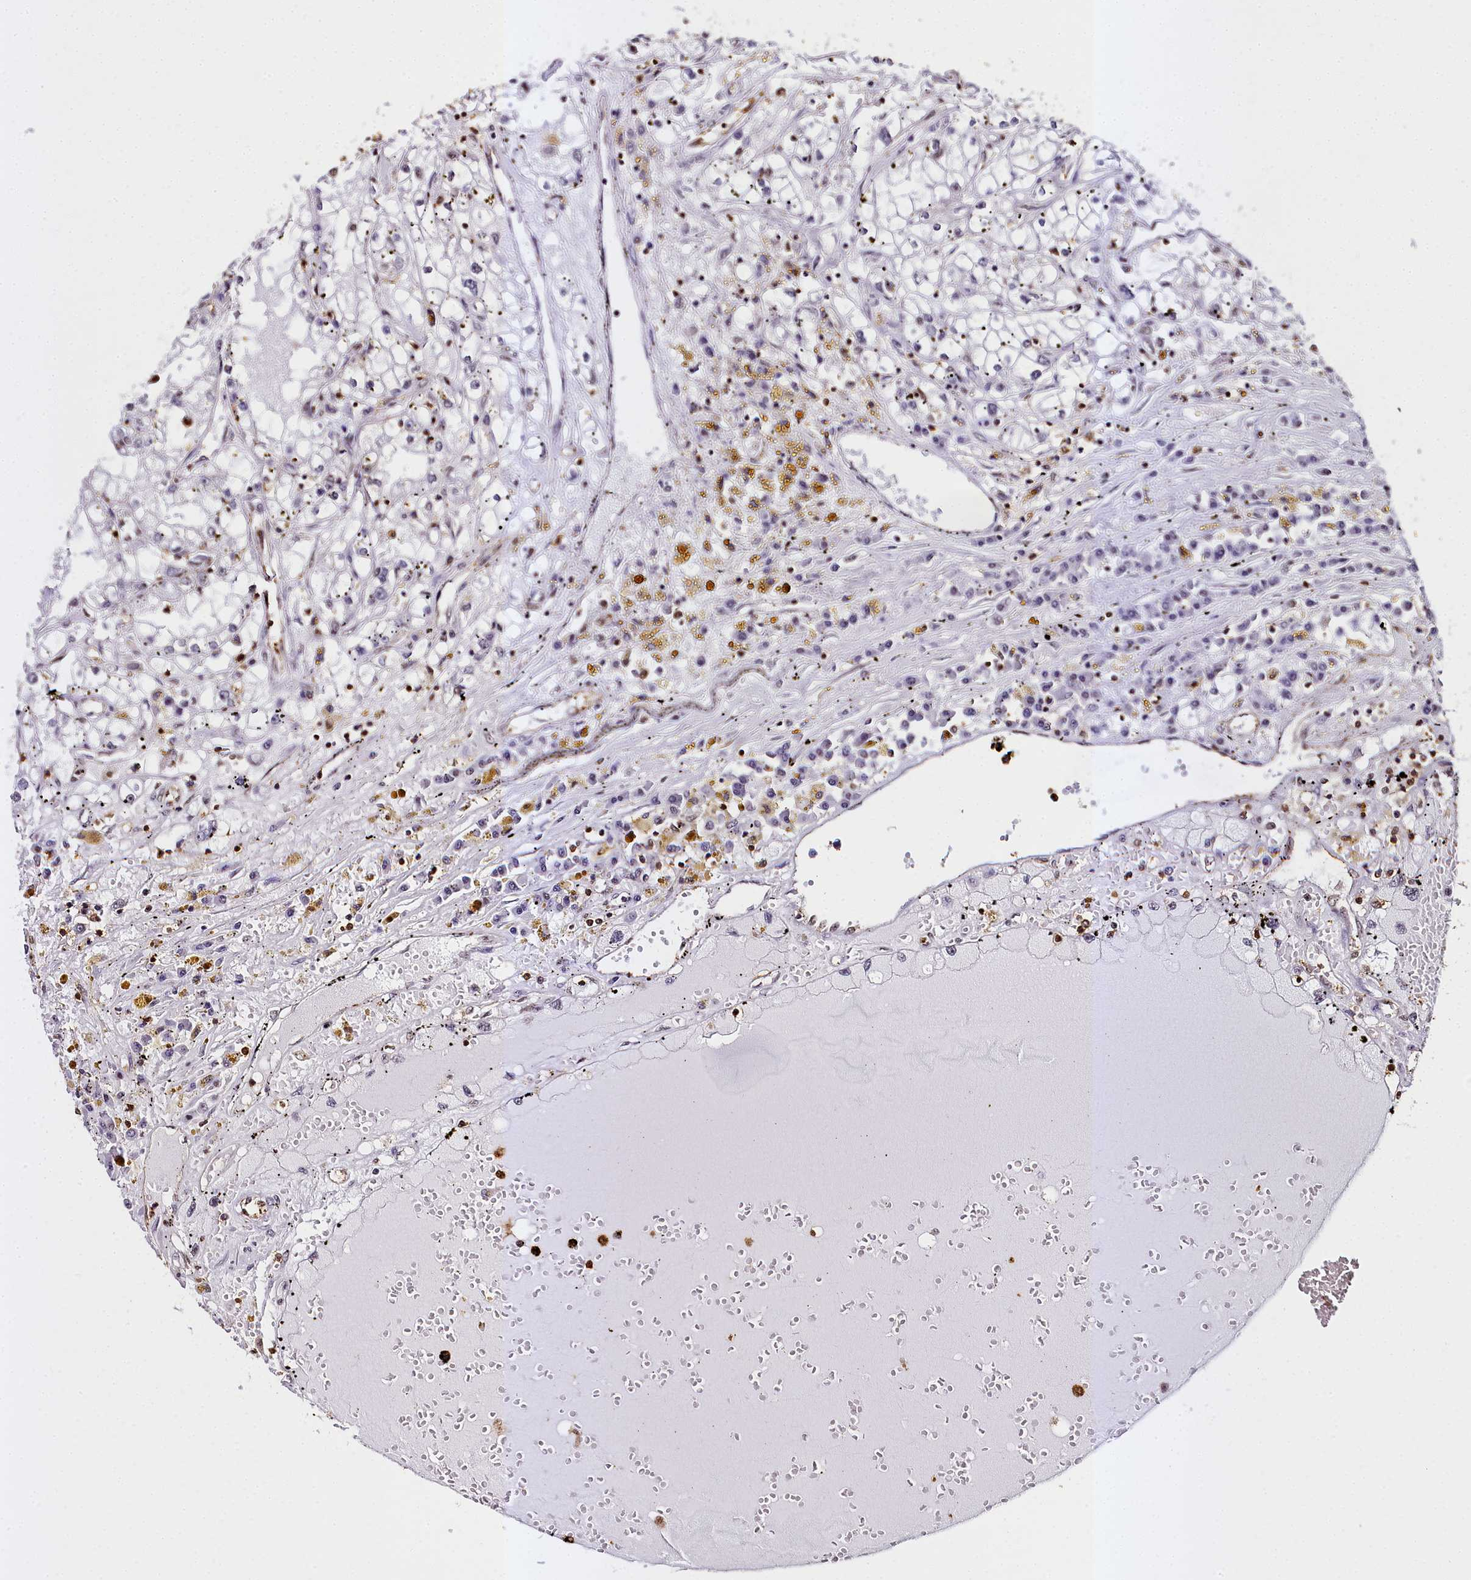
{"staining": {"intensity": "negative", "quantity": "none", "location": "none"}, "tissue": "renal cancer", "cell_type": "Tumor cells", "image_type": "cancer", "snomed": [{"axis": "morphology", "description": "Adenocarcinoma, NOS"}, {"axis": "topography", "description": "Kidney"}], "caption": "IHC photomicrograph of renal cancer (adenocarcinoma) stained for a protein (brown), which shows no positivity in tumor cells.", "gene": "PPP4C", "patient": {"sex": "male", "age": 56}}